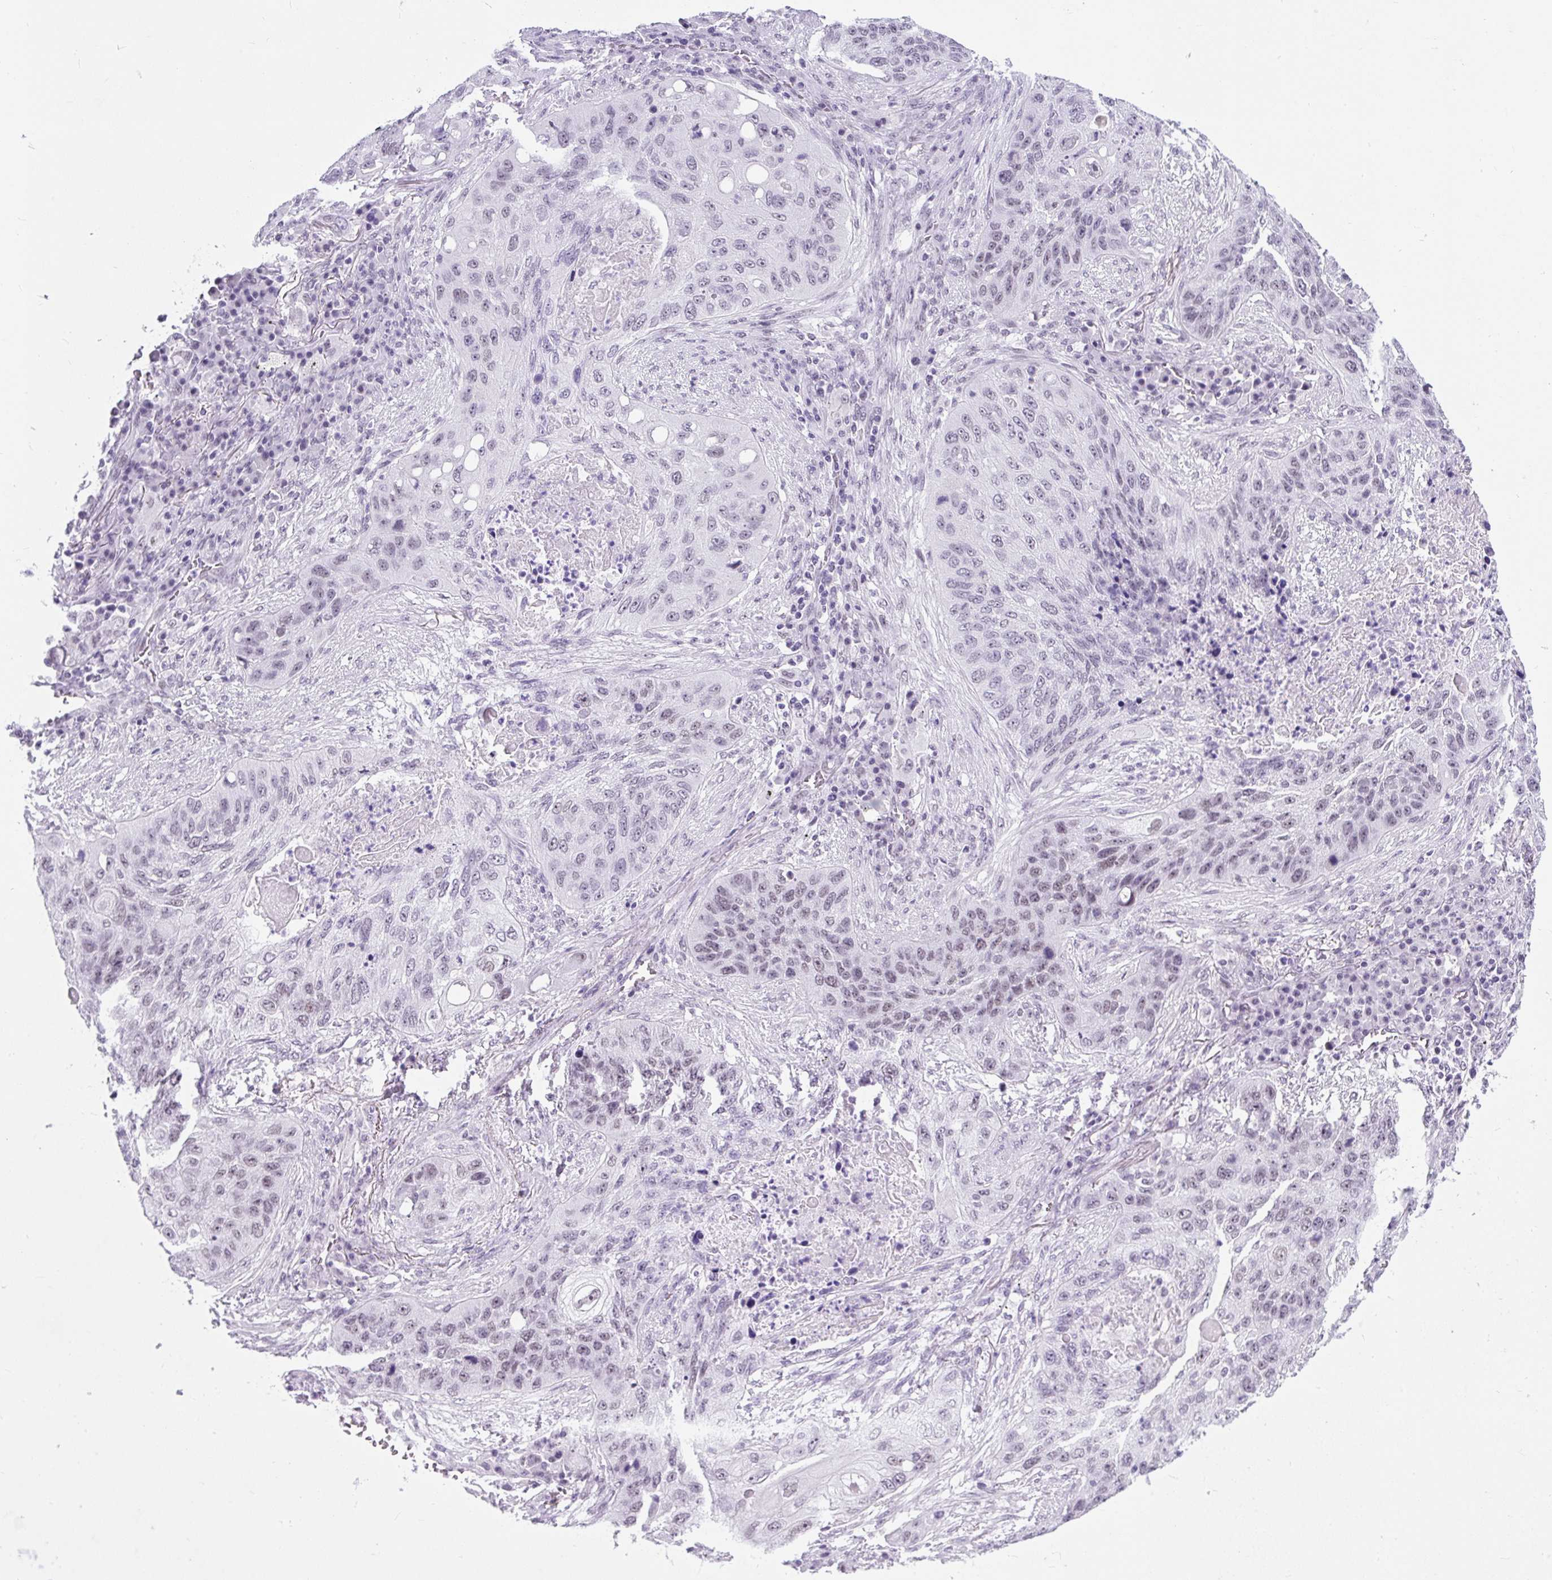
{"staining": {"intensity": "negative", "quantity": "none", "location": "none"}, "tissue": "lung cancer", "cell_type": "Tumor cells", "image_type": "cancer", "snomed": [{"axis": "morphology", "description": "Squamous cell carcinoma, NOS"}, {"axis": "topography", "description": "Lung"}], "caption": "A photomicrograph of human lung cancer is negative for staining in tumor cells.", "gene": "PLCXD2", "patient": {"sex": "female", "age": 63}}